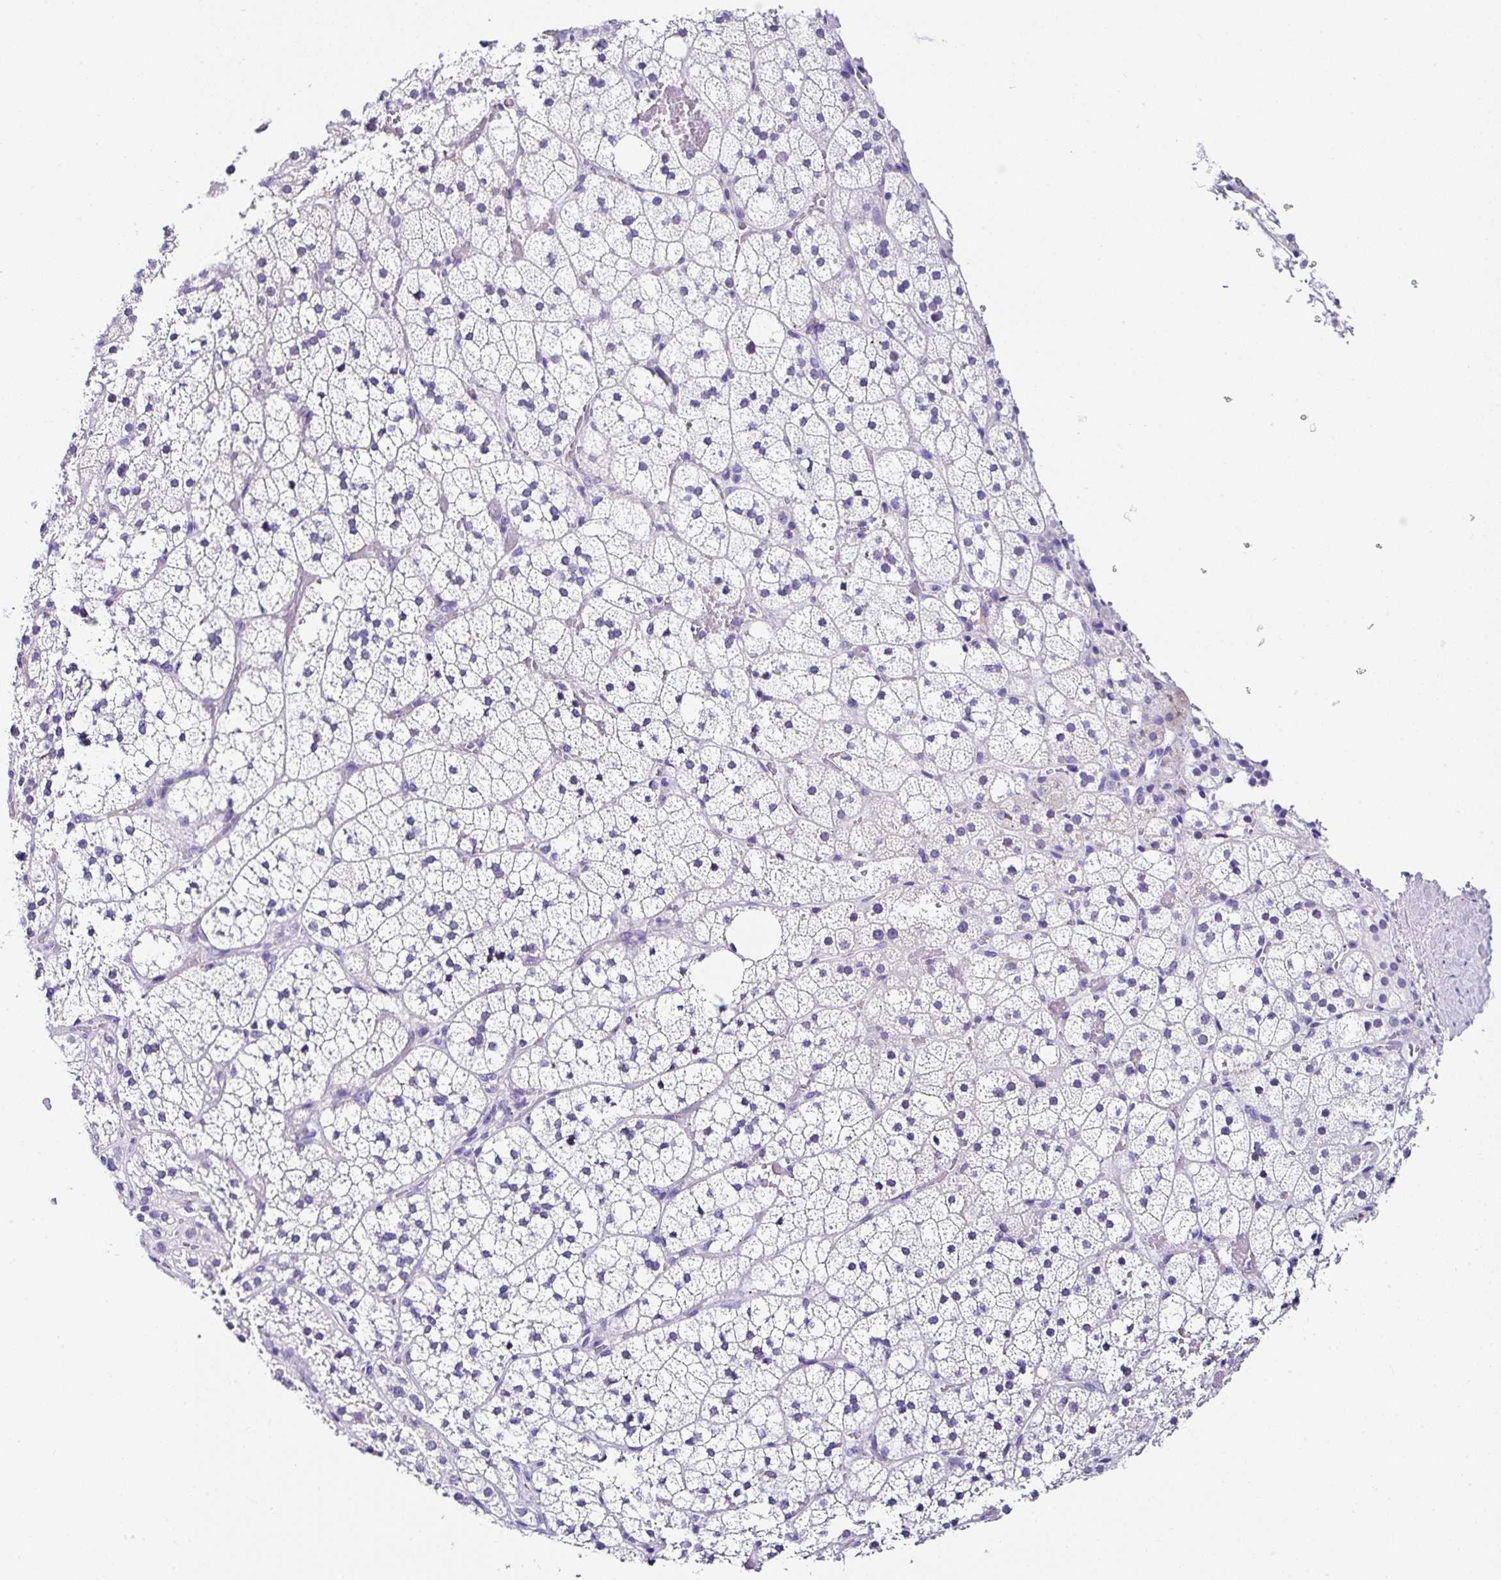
{"staining": {"intensity": "negative", "quantity": "none", "location": "none"}, "tissue": "adrenal gland", "cell_type": "Glandular cells", "image_type": "normal", "snomed": [{"axis": "morphology", "description": "Normal tissue, NOS"}, {"axis": "topography", "description": "Adrenal gland"}], "caption": "IHC of benign adrenal gland shows no positivity in glandular cells.", "gene": "TMPRSS11E", "patient": {"sex": "male", "age": 53}}